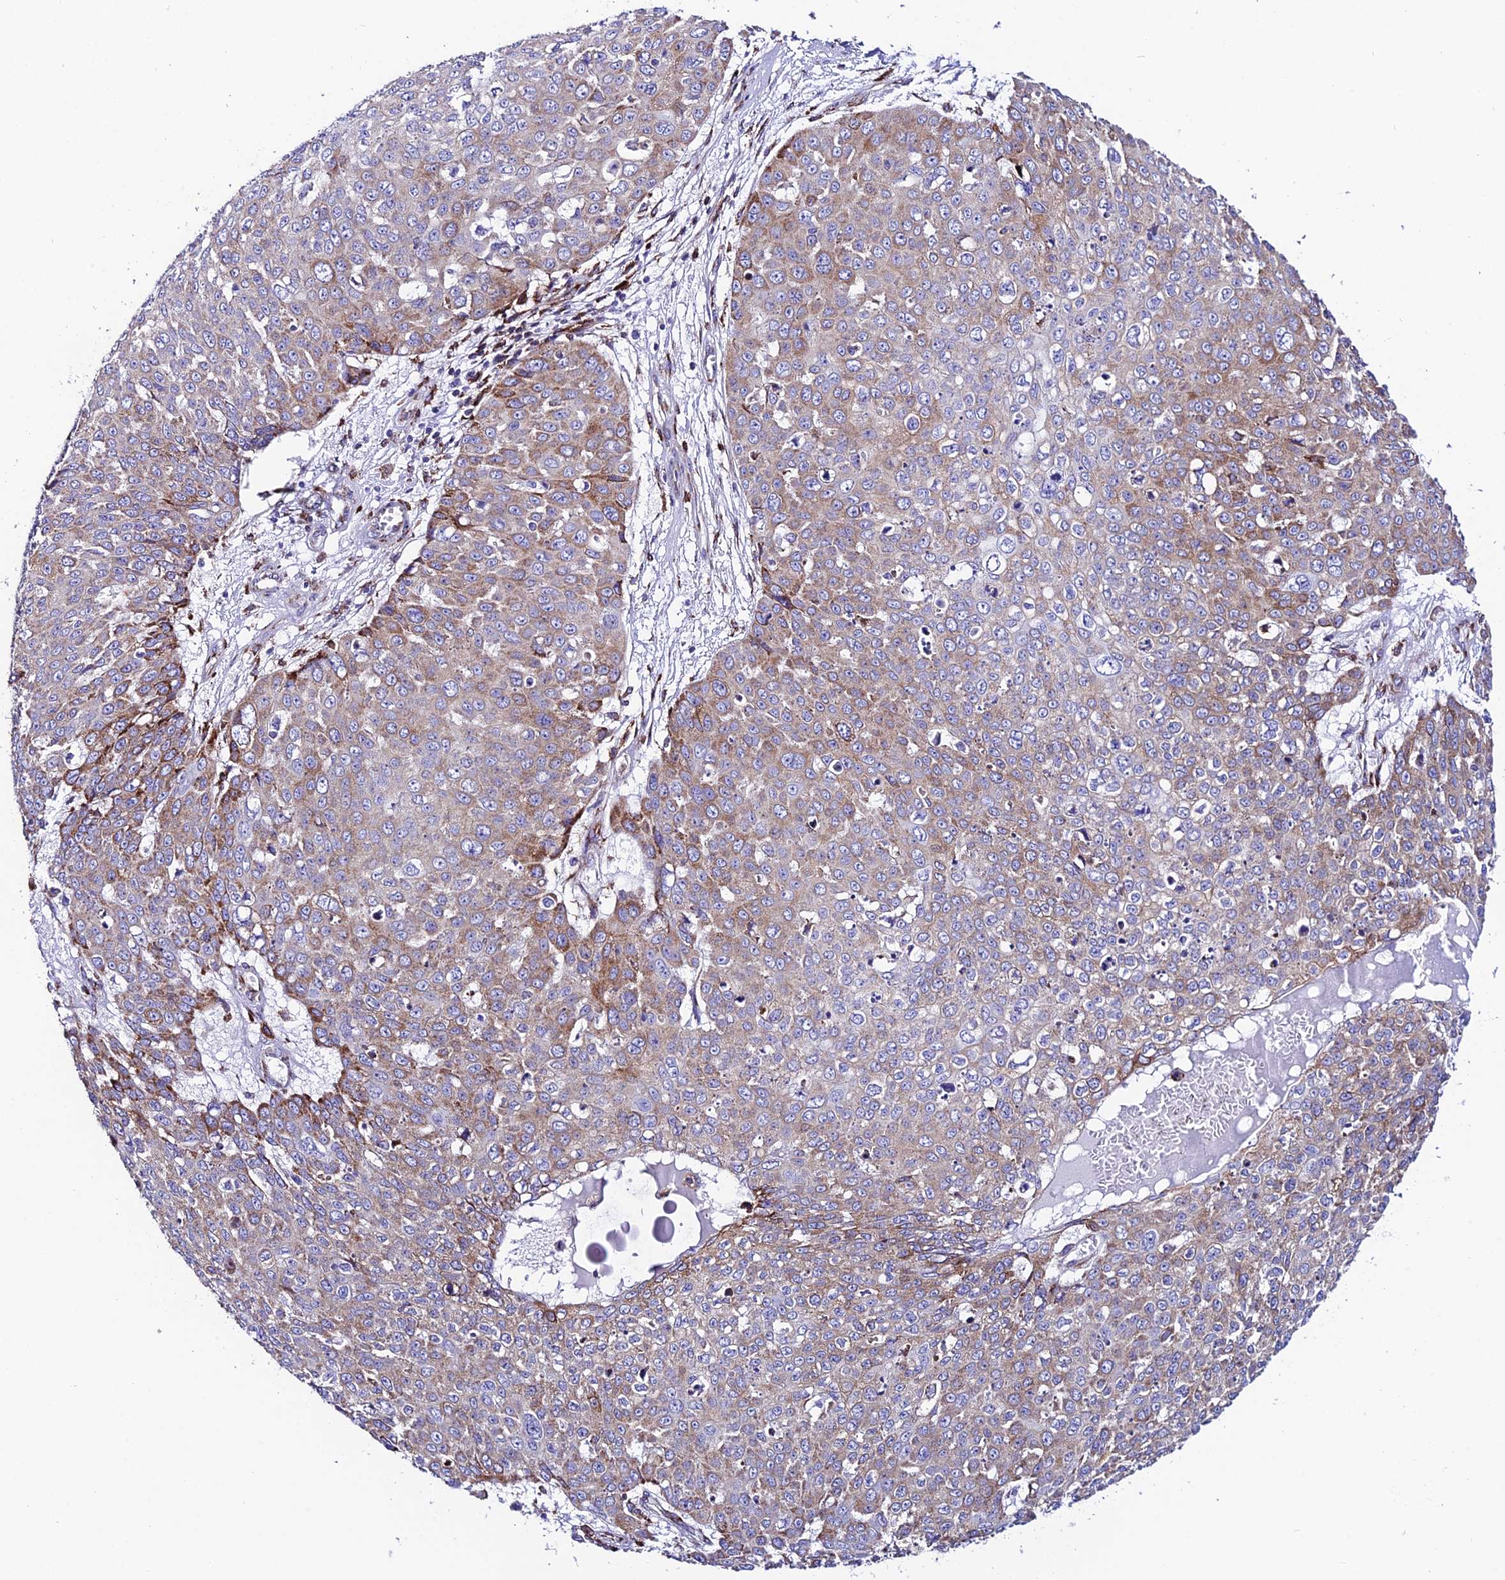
{"staining": {"intensity": "weak", "quantity": "25%-75%", "location": "cytoplasmic/membranous"}, "tissue": "skin cancer", "cell_type": "Tumor cells", "image_type": "cancer", "snomed": [{"axis": "morphology", "description": "Squamous cell carcinoma, NOS"}, {"axis": "topography", "description": "Skin"}], "caption": "IHC histopathology image of neoplastic tissue: squamous cell carcinoma (skin) stained using immunohistochemistry (IHC) demonstrates low levels of weak protein expression localized specifically in the cytoplasmic/membranous of tumor cells, appearing as a cytoplasmic/membranous brown color.", "gene": "TUBGCP6", "patient": {"sex": "male", "age": 71}}